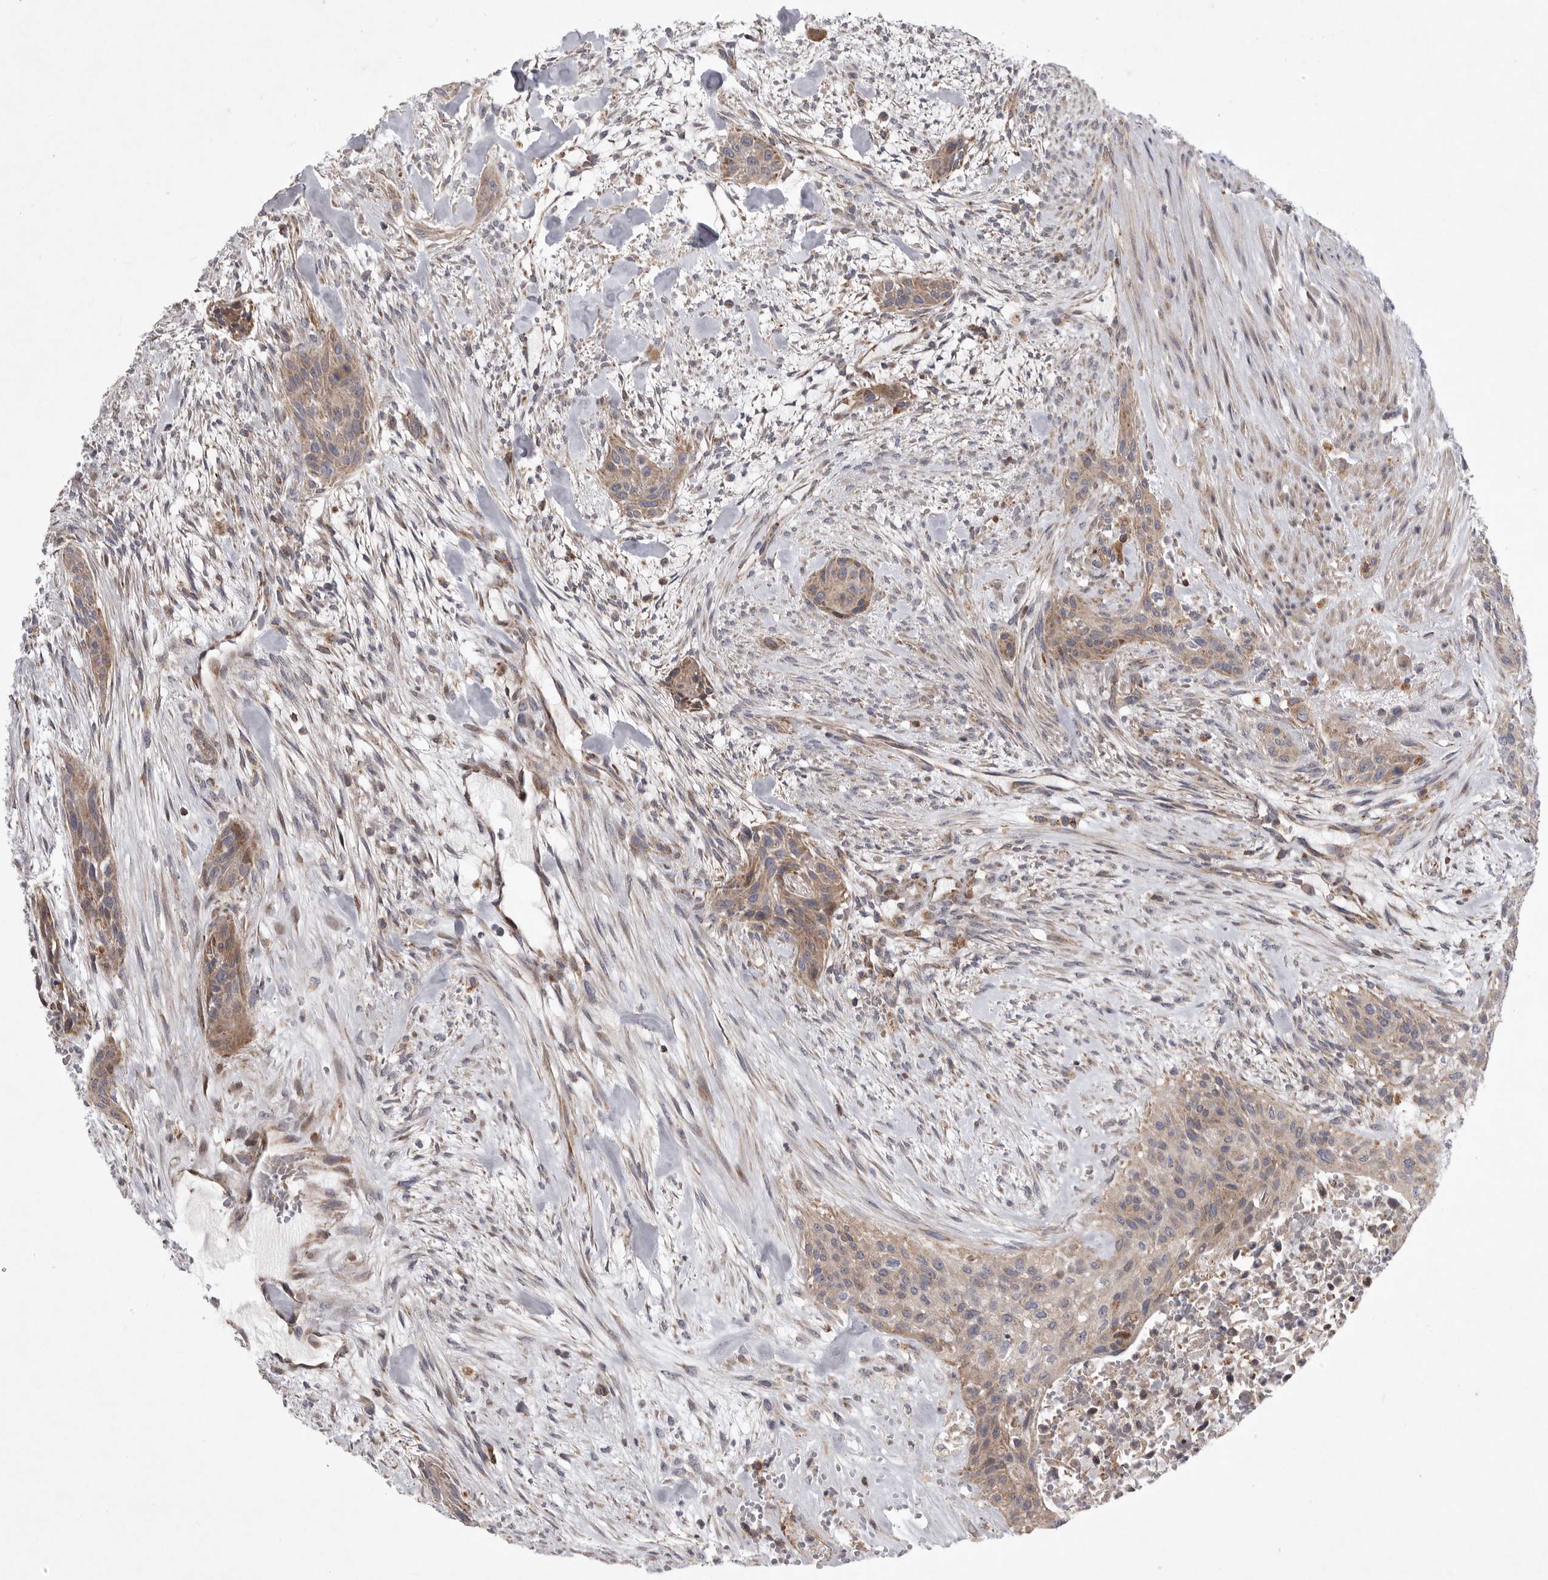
{"staining": {"intensity": "weak", "quantity": ">75%", "location": "cytoplasmic/membranous"}, "tissue": "urothelial cancer", "cell_type": "Tumor cells", "image_type": "cancer", "snomed": [{"axis": "morphology", "description": "Urothelial carcinoma, High grade"}, {"axis": "topography", "description": "Urinary bladder"}], "caption": "Immunohistochemical staining of urothelial cancer shows weak cytoplasmic/membranous protein expression in about >75% of tumor cells. (DAB IHC with brightfield microscopy, high magnification).", "gene": "MPZL1", "patient": {"sex": "male", "age": 35}}